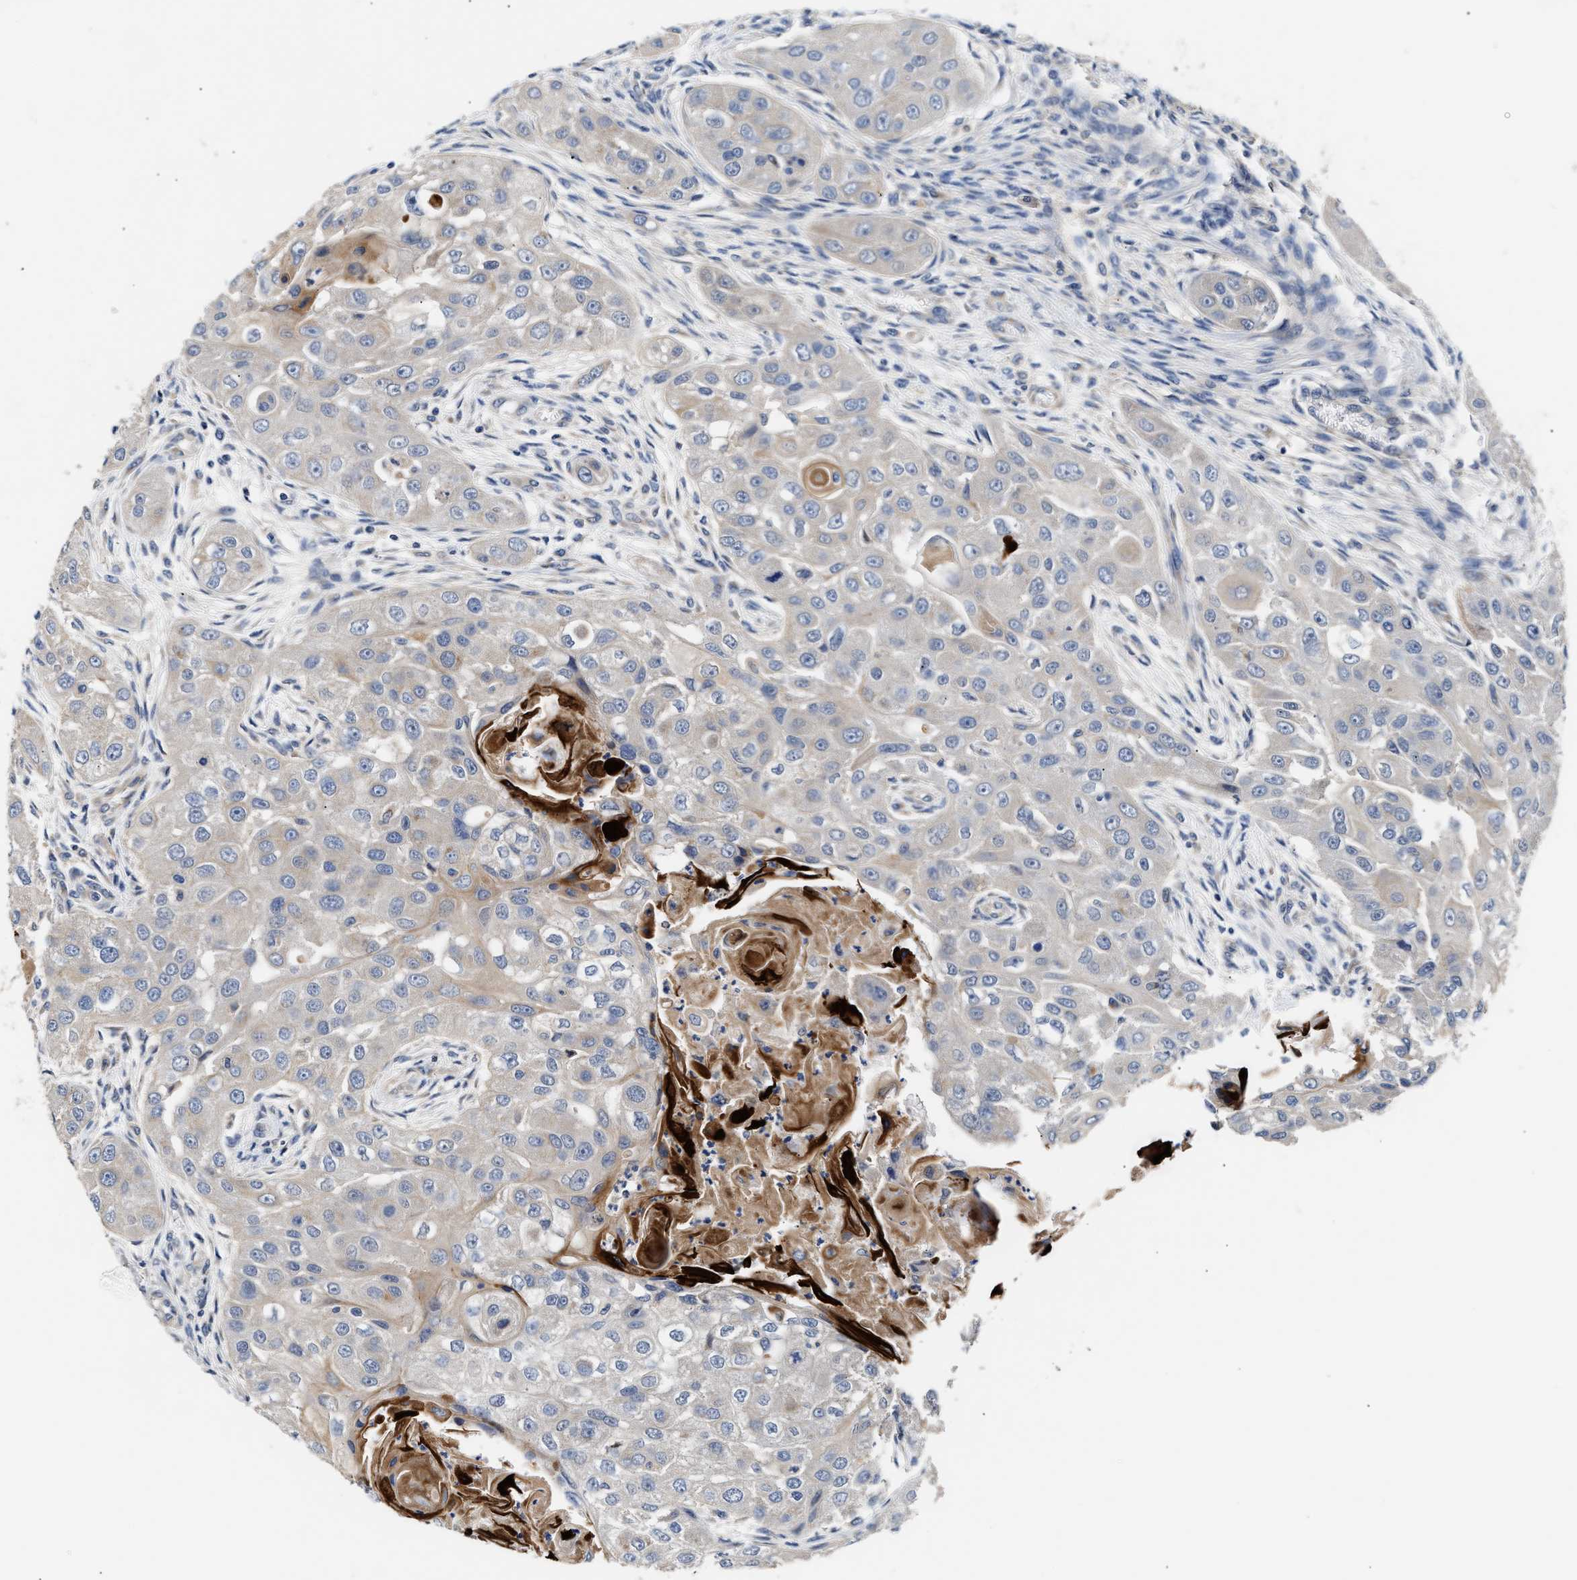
{"staining": {"intensity": "weak", "quantity": "<25%", "location": "cytoplasmic/membranous"}, "tissue": "head and neck cancer", "cell_type": "Tumor cells", "image_type": "cancer", "snomed": [{"axis": "morphology", "description": "Normal tissue, NOS"}, {"axis": "morphology", "description": "Squamous cell carcinoma, NOS"}, {"axis": "topography", "description": "Skeletal muscle"}, {"axis": "topography", "description": "Head-Neck"}], "caption": "A micrograph of human squamous cell carcinoma (head and neck) is negative for staining in tumor cells.", "gene": "CCDC146", "patient": {"sex": "male", "age": 51}}